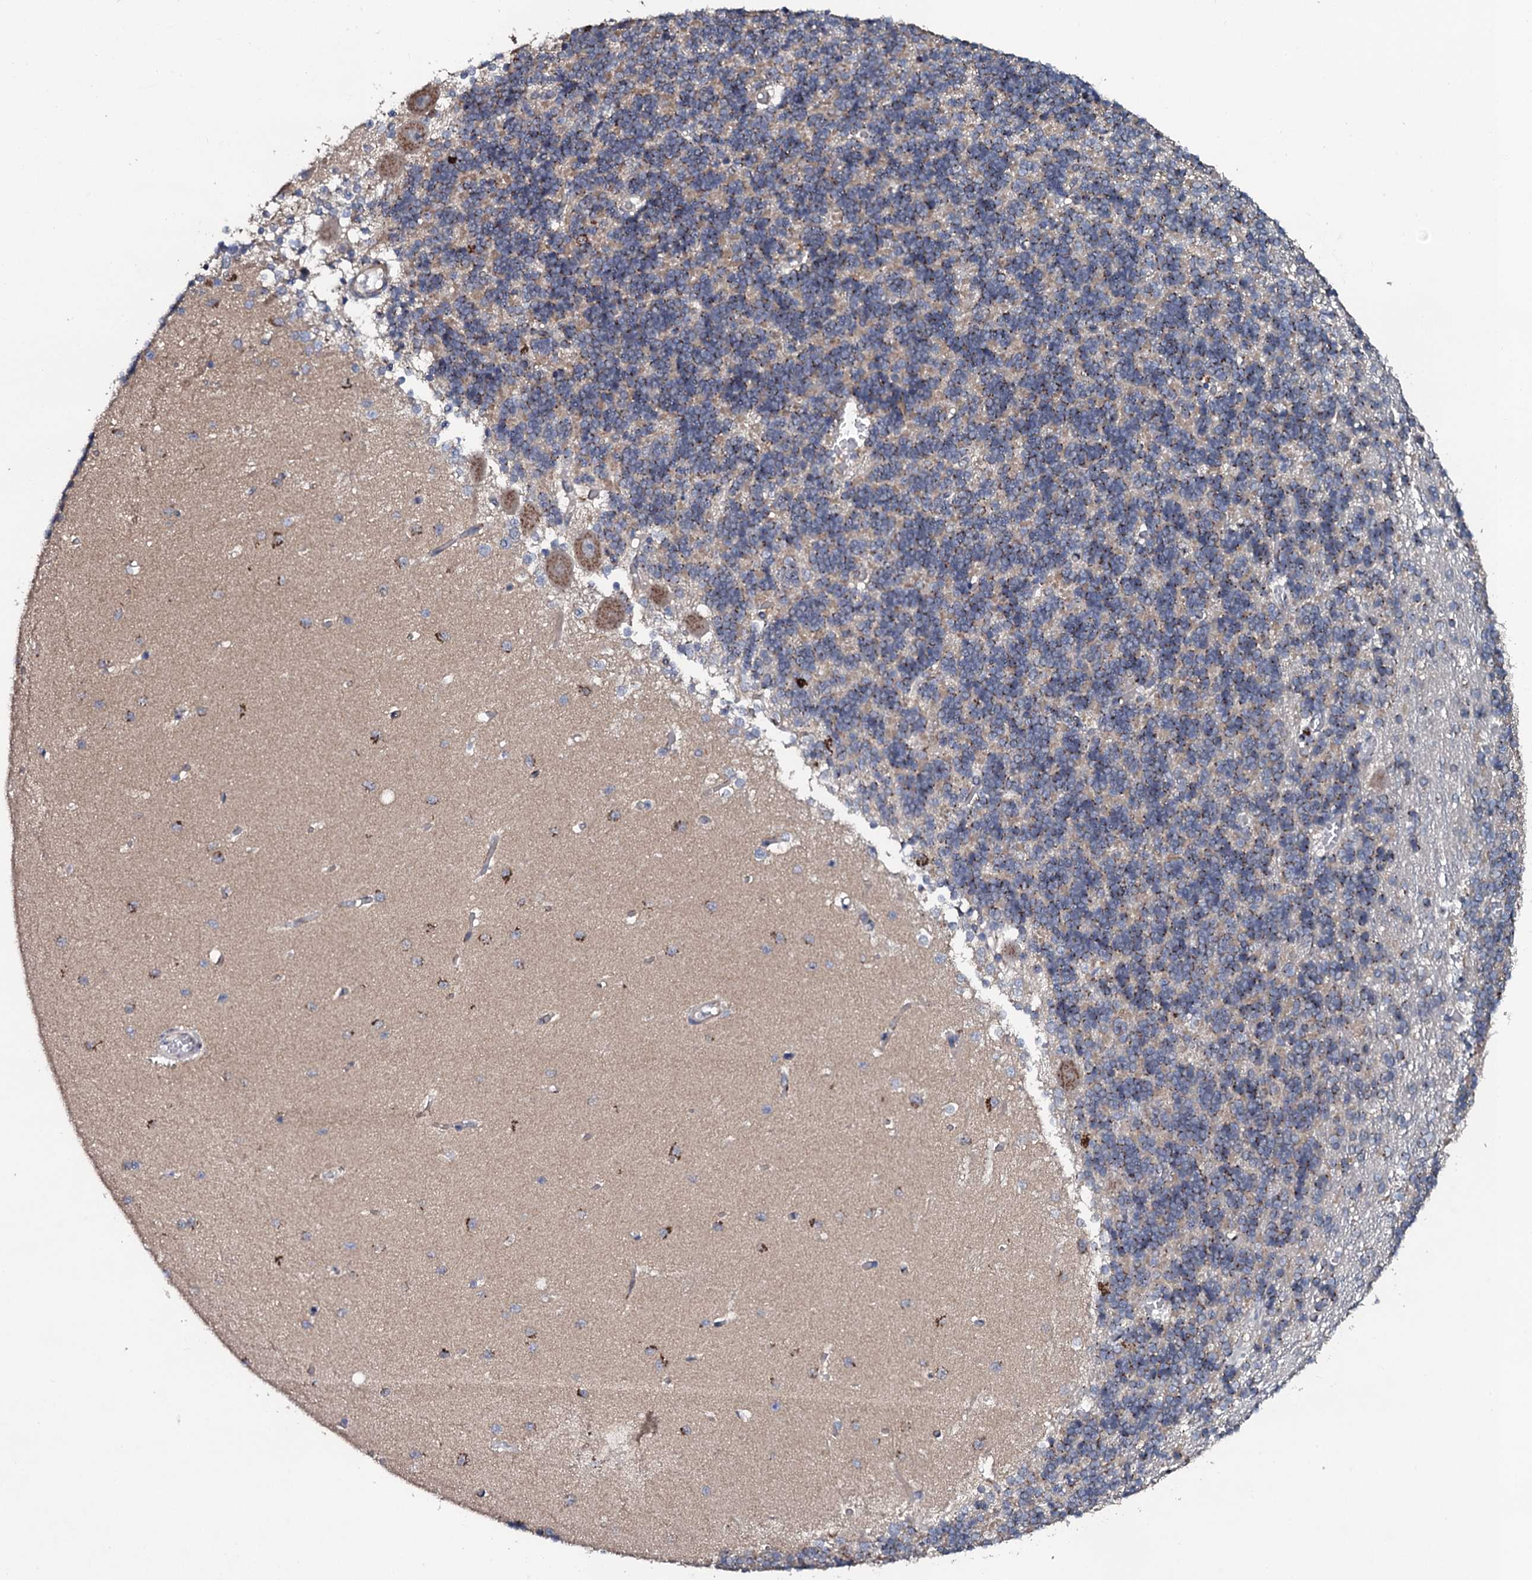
{"staining": {"intensity": "moderate", "quantity": "25%-75%", "location": "cytoplasmic/membranous"}, "tissue": "cerebellum", "cell_type": "Cells in granular layer", "image_type": "normal", "snomed": [{"axis": "morphology", "description": "Normal tissue, NOS"}, {"axis": "topography", "description": "Cerebellum"}], "caption": "Immunohistochemical staining of benign human cerebellum exhibits moderate cytoplasmic/membranous protein staining in approximately 25%-75% of cells in granular layer.", "gene": "GLCE", "patient": {"sex": "male", "age": 37}}